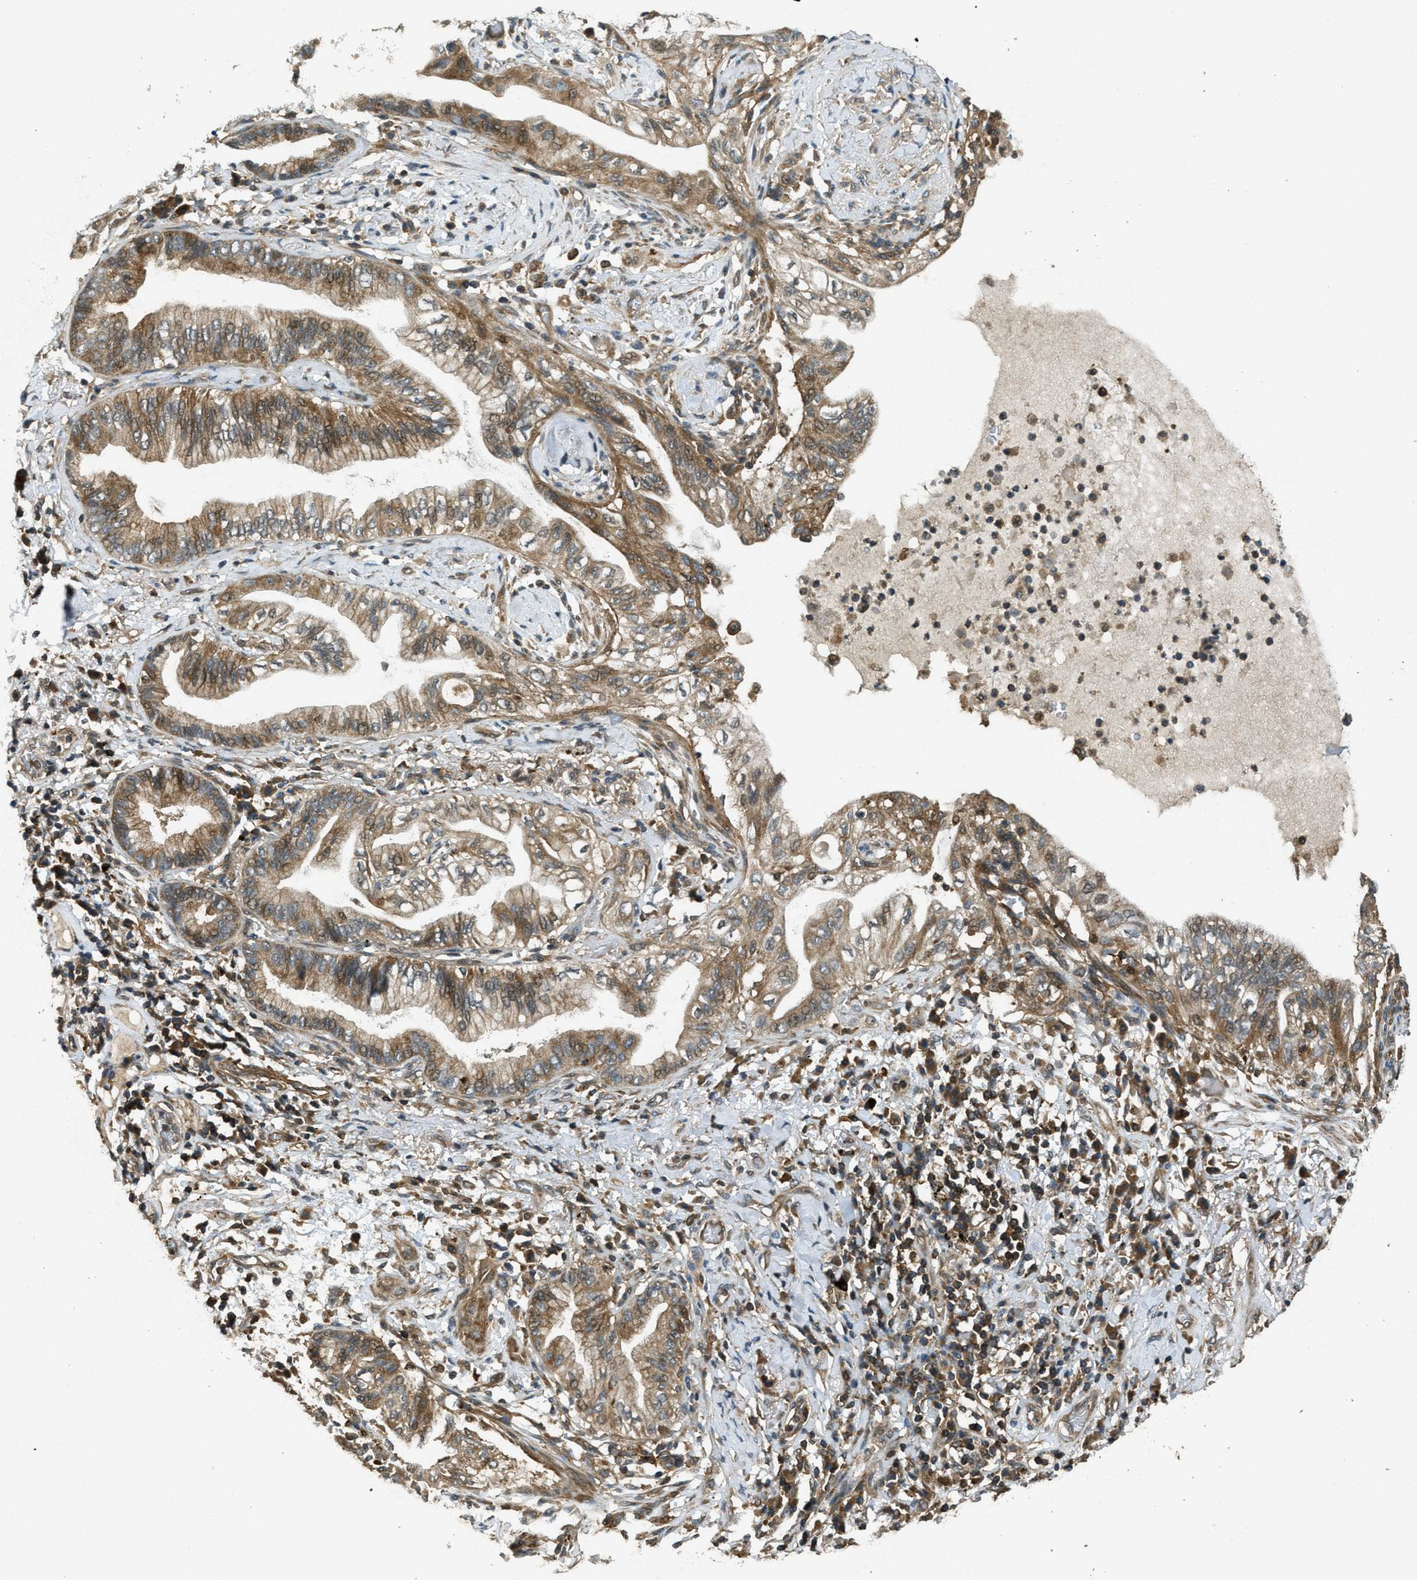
{"staining": {"intensity": "moderate", "quantity": ">75%", "location": "cytoplasmic/membranous"}, "tissue": "lung cancer", "cell_type": "Tumor cells", "image_type": "cancer", "snomed": [{"axis": "morphology", "description": "Normal tissue, NOS"}, {"axis": "morphology", "description": "Adenocarcinoma, NOS"}, {"axis": "topography", "description": "Bronchus"}, {"axis": "topography", "description": "Lung"}], "caption": "Tumor cells display moderate cytoplasmic/membranous positivity in about >75% of cells in lung cancer.", "gene": "PPP6R3", "patient": {"sex": "female", "age": 70}}